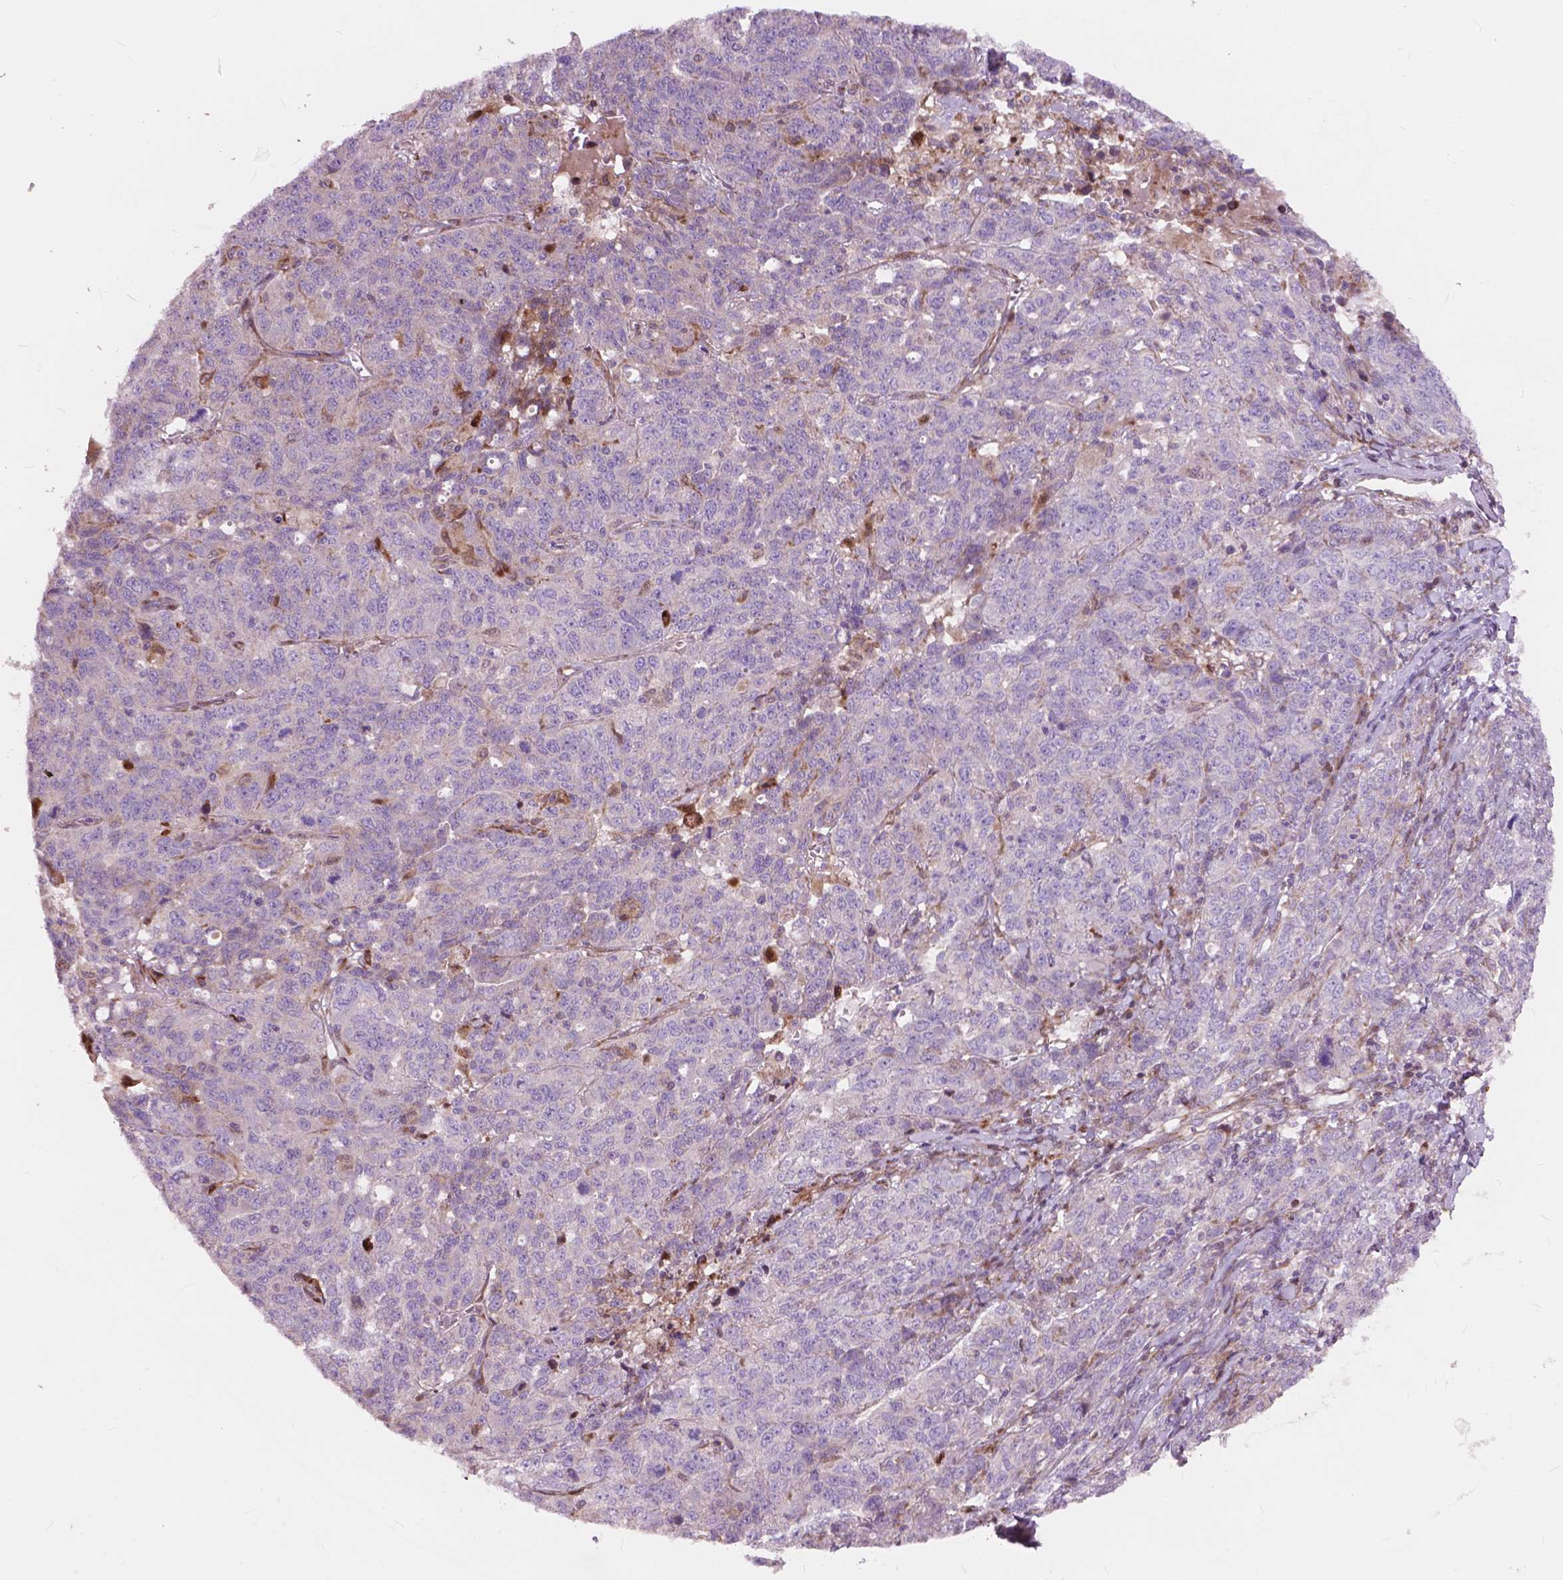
{"staining": {"intensity": "negative", "quantity": "none", "location": "none"}, "tissue": "ovarian cancer", "cell_type": "Tumor cells", "image_type": "cancer", "snomed": [{"axis": "morphology", "description": "Cystadenocarcinoma, serous, NOS"}, {"axis": "topography", "description": "Ovary"}], "caption": "Photomicrograph shows no protein positivity in tumor cells of serous cystadenocarcinoma (ovarian) tissue.", "gene": "MORN1", "patient": {"sex": "female", "age": 71}}